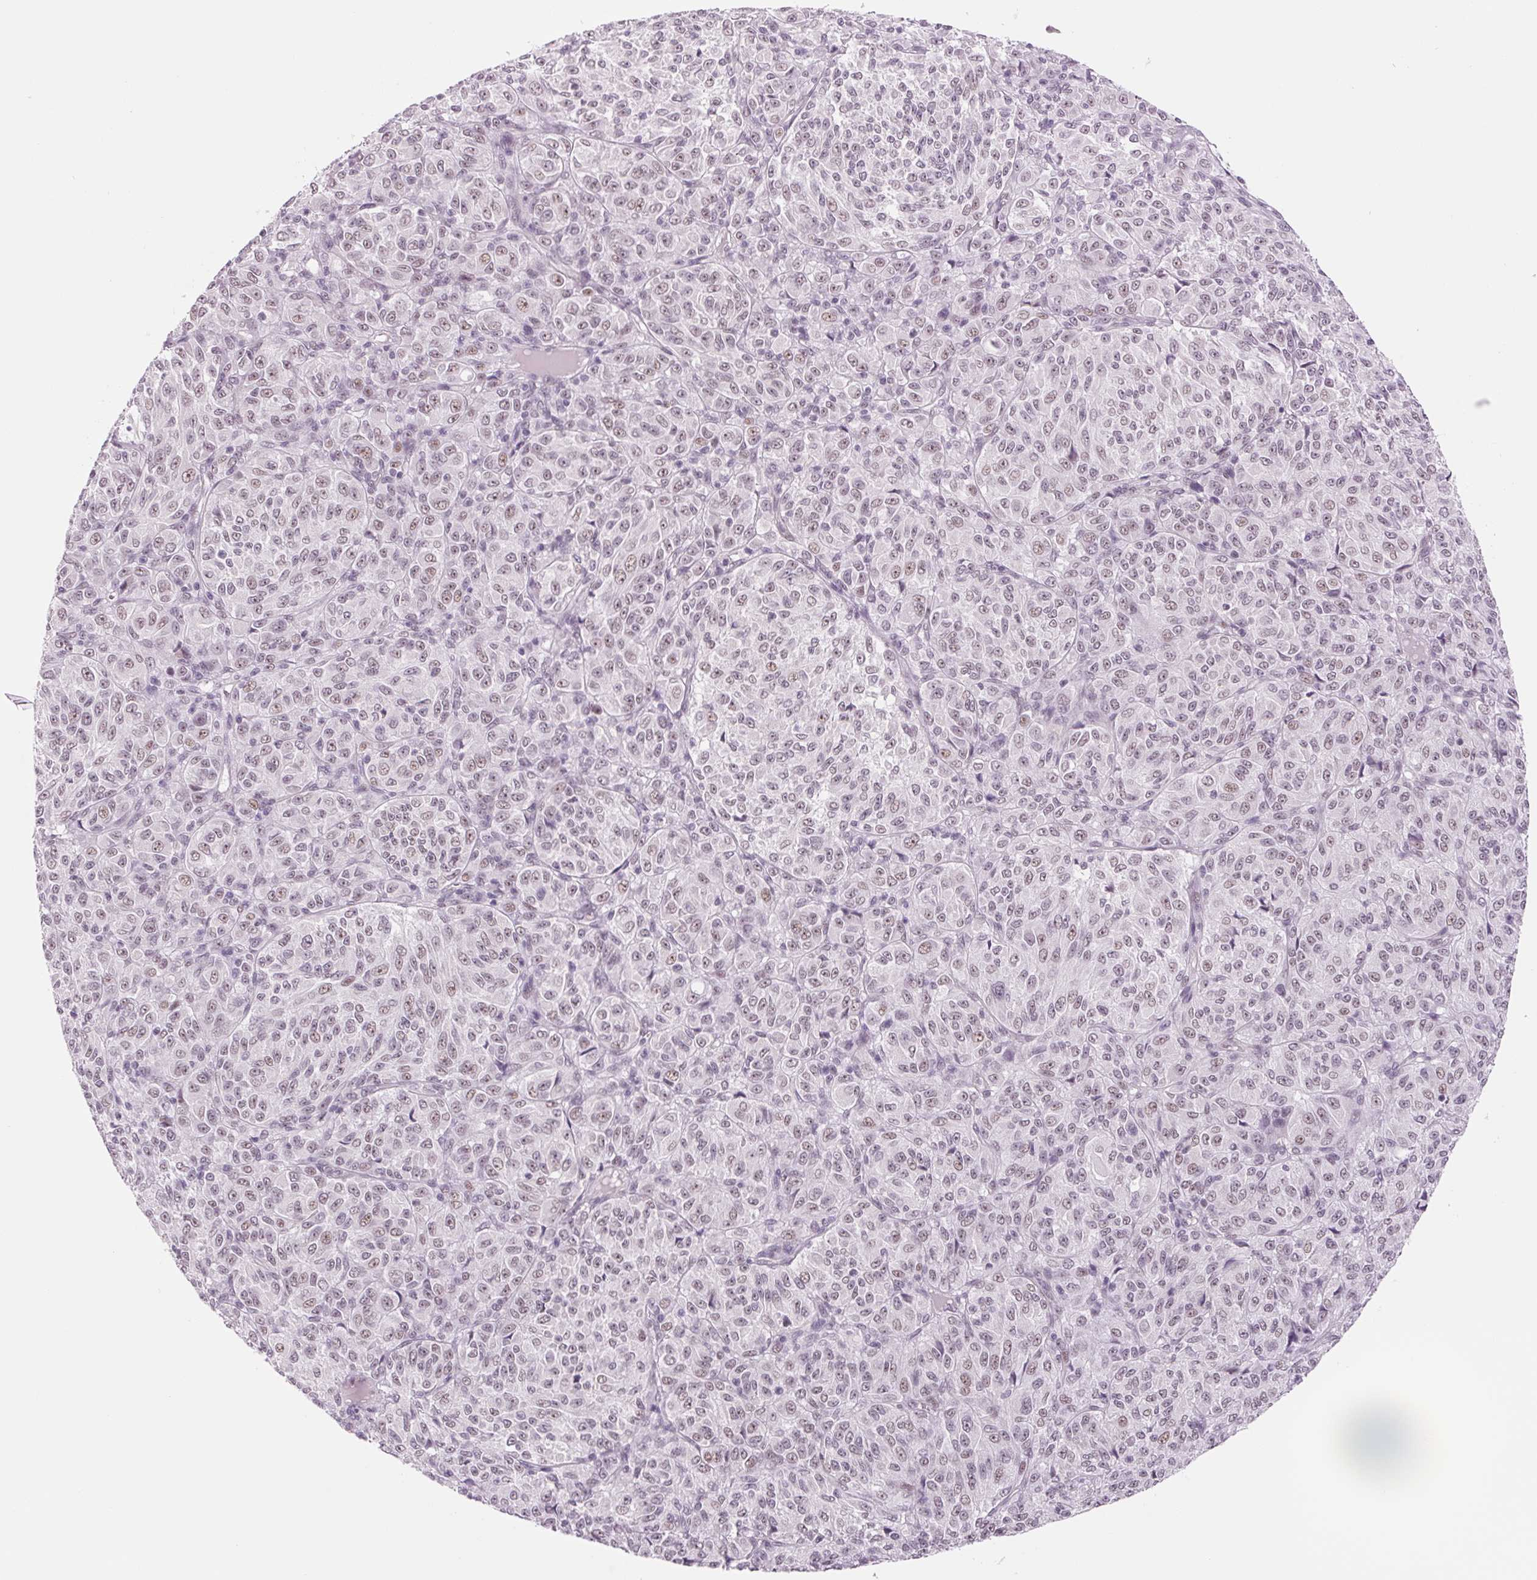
{"staining": {"intensity": "moderate", "quantity": "25%-75%", "location": "nuclear"}, "tissue": "melanoma", "cell_type": "Tumor cells", "image_type": "cancer", "snomed": [{"axis": "morphology", "description": "Malignant melanoma, Metastatic site"}, {"axis": "topography", "description": "Brain"}], "caption": "Immunohistochemistry of human malignant melanoma (metastatic site) shows medium levels of moderate nuclear staining in approximately 25%-75% of tumor cells.", "gene": "ZC3H14", "patient": {"sex": "female", "age": 56}}